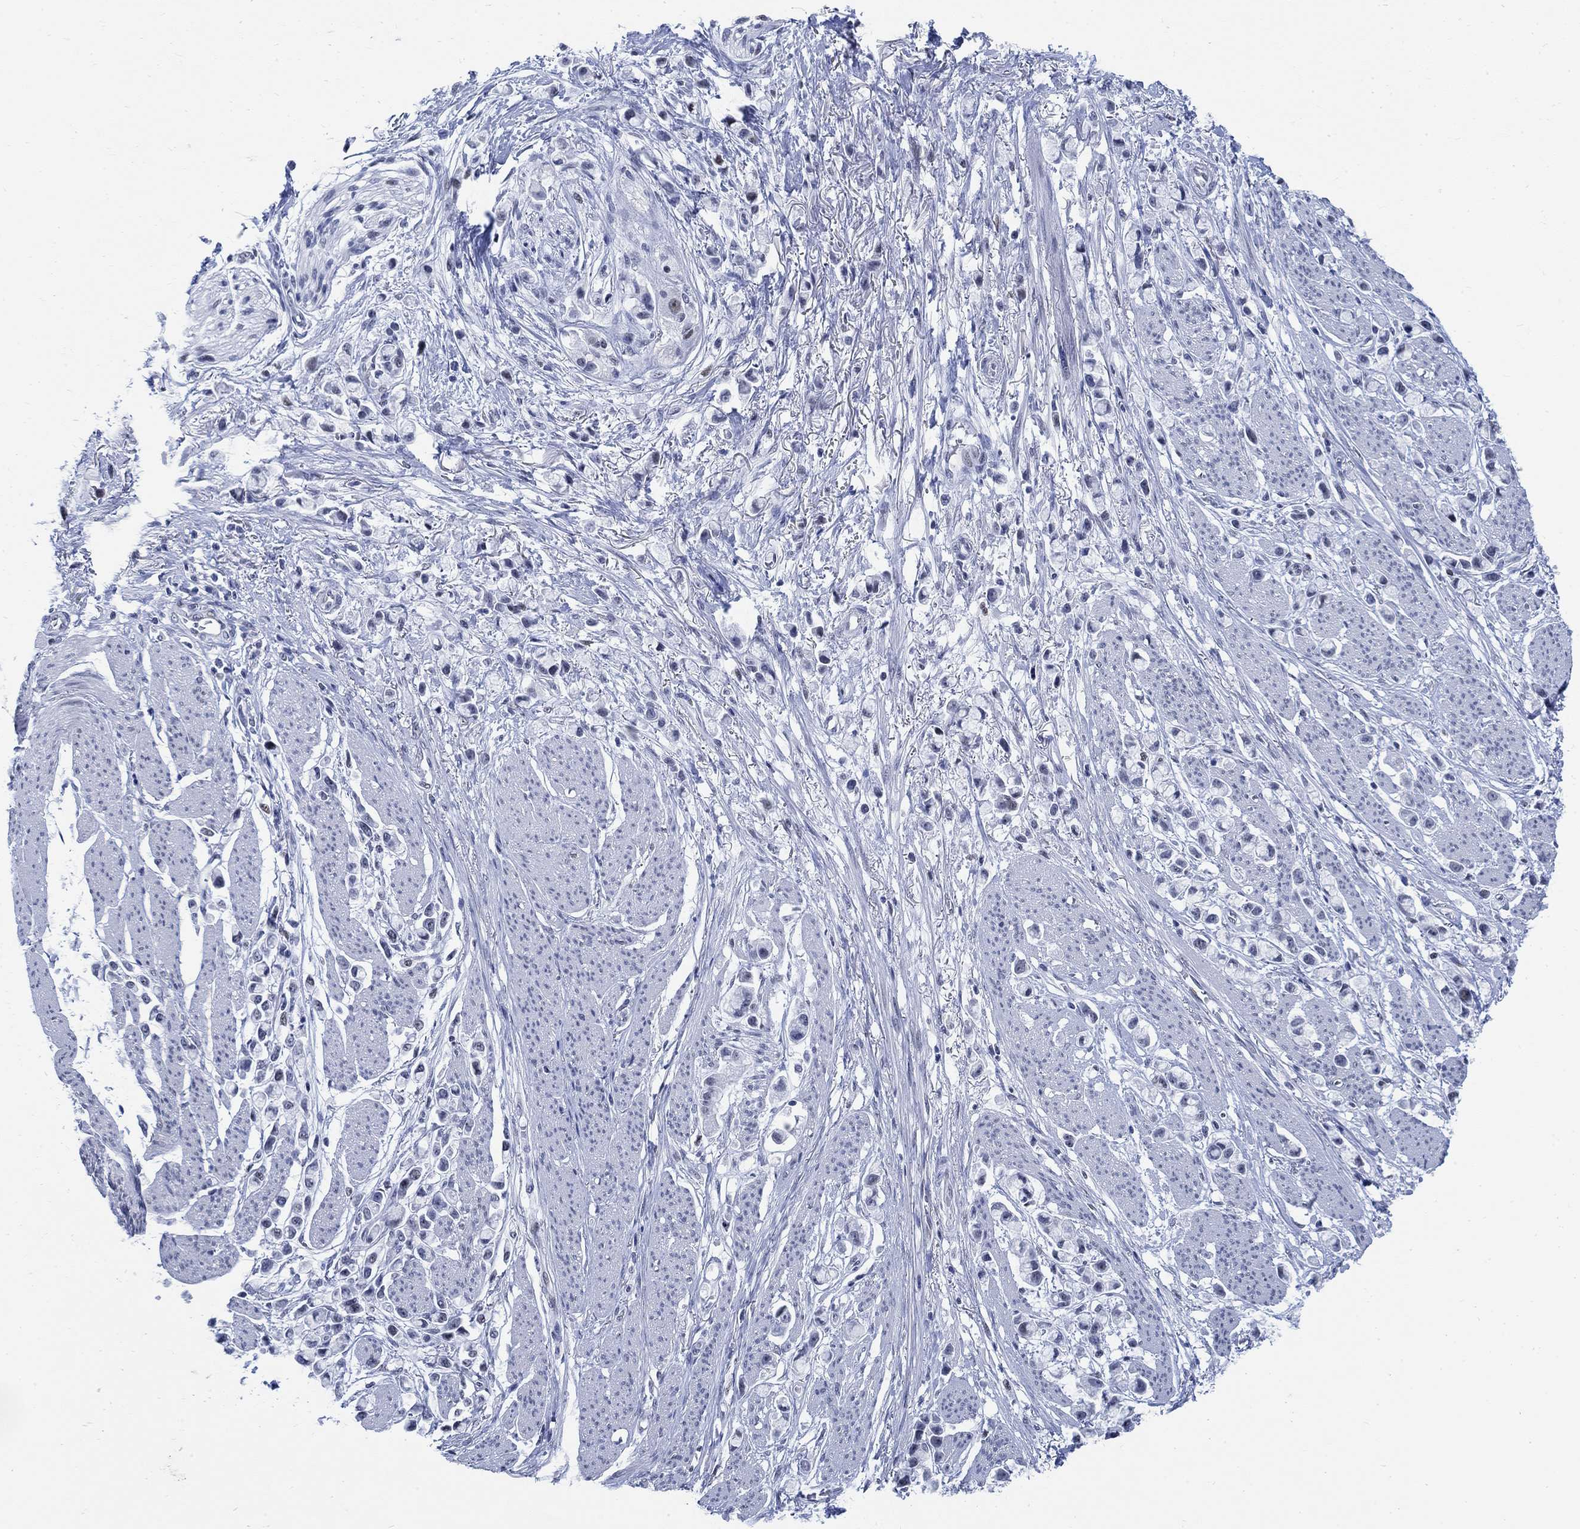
{"staining": {"intensity": "weak", "quantity": "<25%", "location": "nuclear"}, "tissue": "stomach cancer", "cell_type": "Tumor cells", "image_type": "cancer", "snomed": [{"axis": "morphology", "description": "Adenocarcinoma, NOS"}, {"axis": "topography", "description": "Stomach"}], "caption": "Immunohistochemical staining of human stomach adenocarcinoma reveals no significant staining in tumor cells.", "gene": "DLK1", "patient": {"sex": "female", "age": 81}}